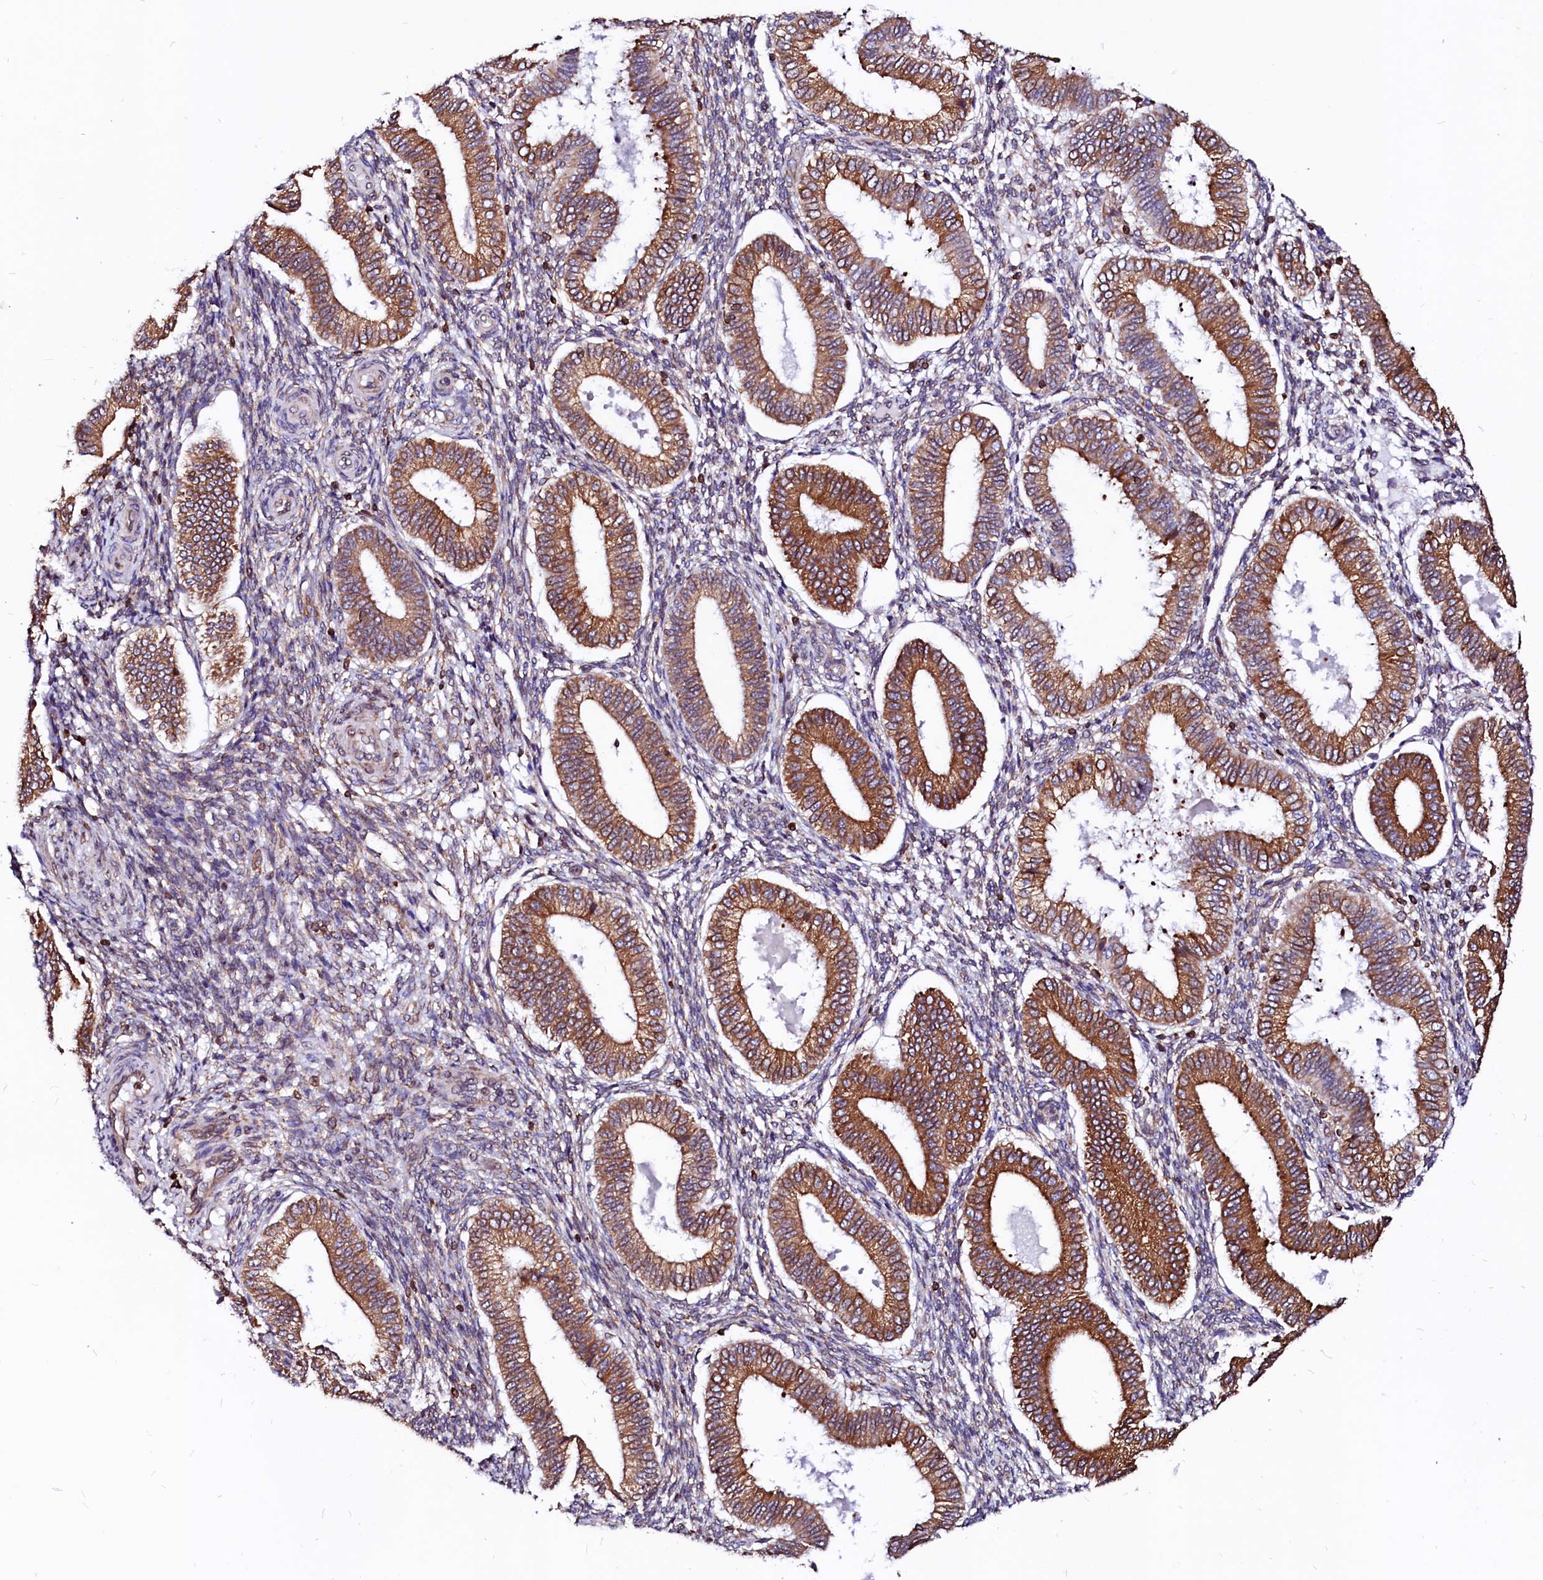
{"staining": {"intensity": "moderate", "quantity": "25%-75%", "location": "cytoplasmic/membranous"}, "tissue": "endometrium", "cell_type": "Cells in endometrial stroma", "image_type": "normal", "snomed": [{"axis": "morphology", "description": "Normal tissue, NOS"}, {"axis": "topography", "description": "Endometrium"}], "caption": "An image of human endometrium stained for a protein displays moderate cytoplasmic/membranous brown staining in cells in endometrial stroma.", "gene": "DERL1", "patient": {"sex": "female", "age": 39}}